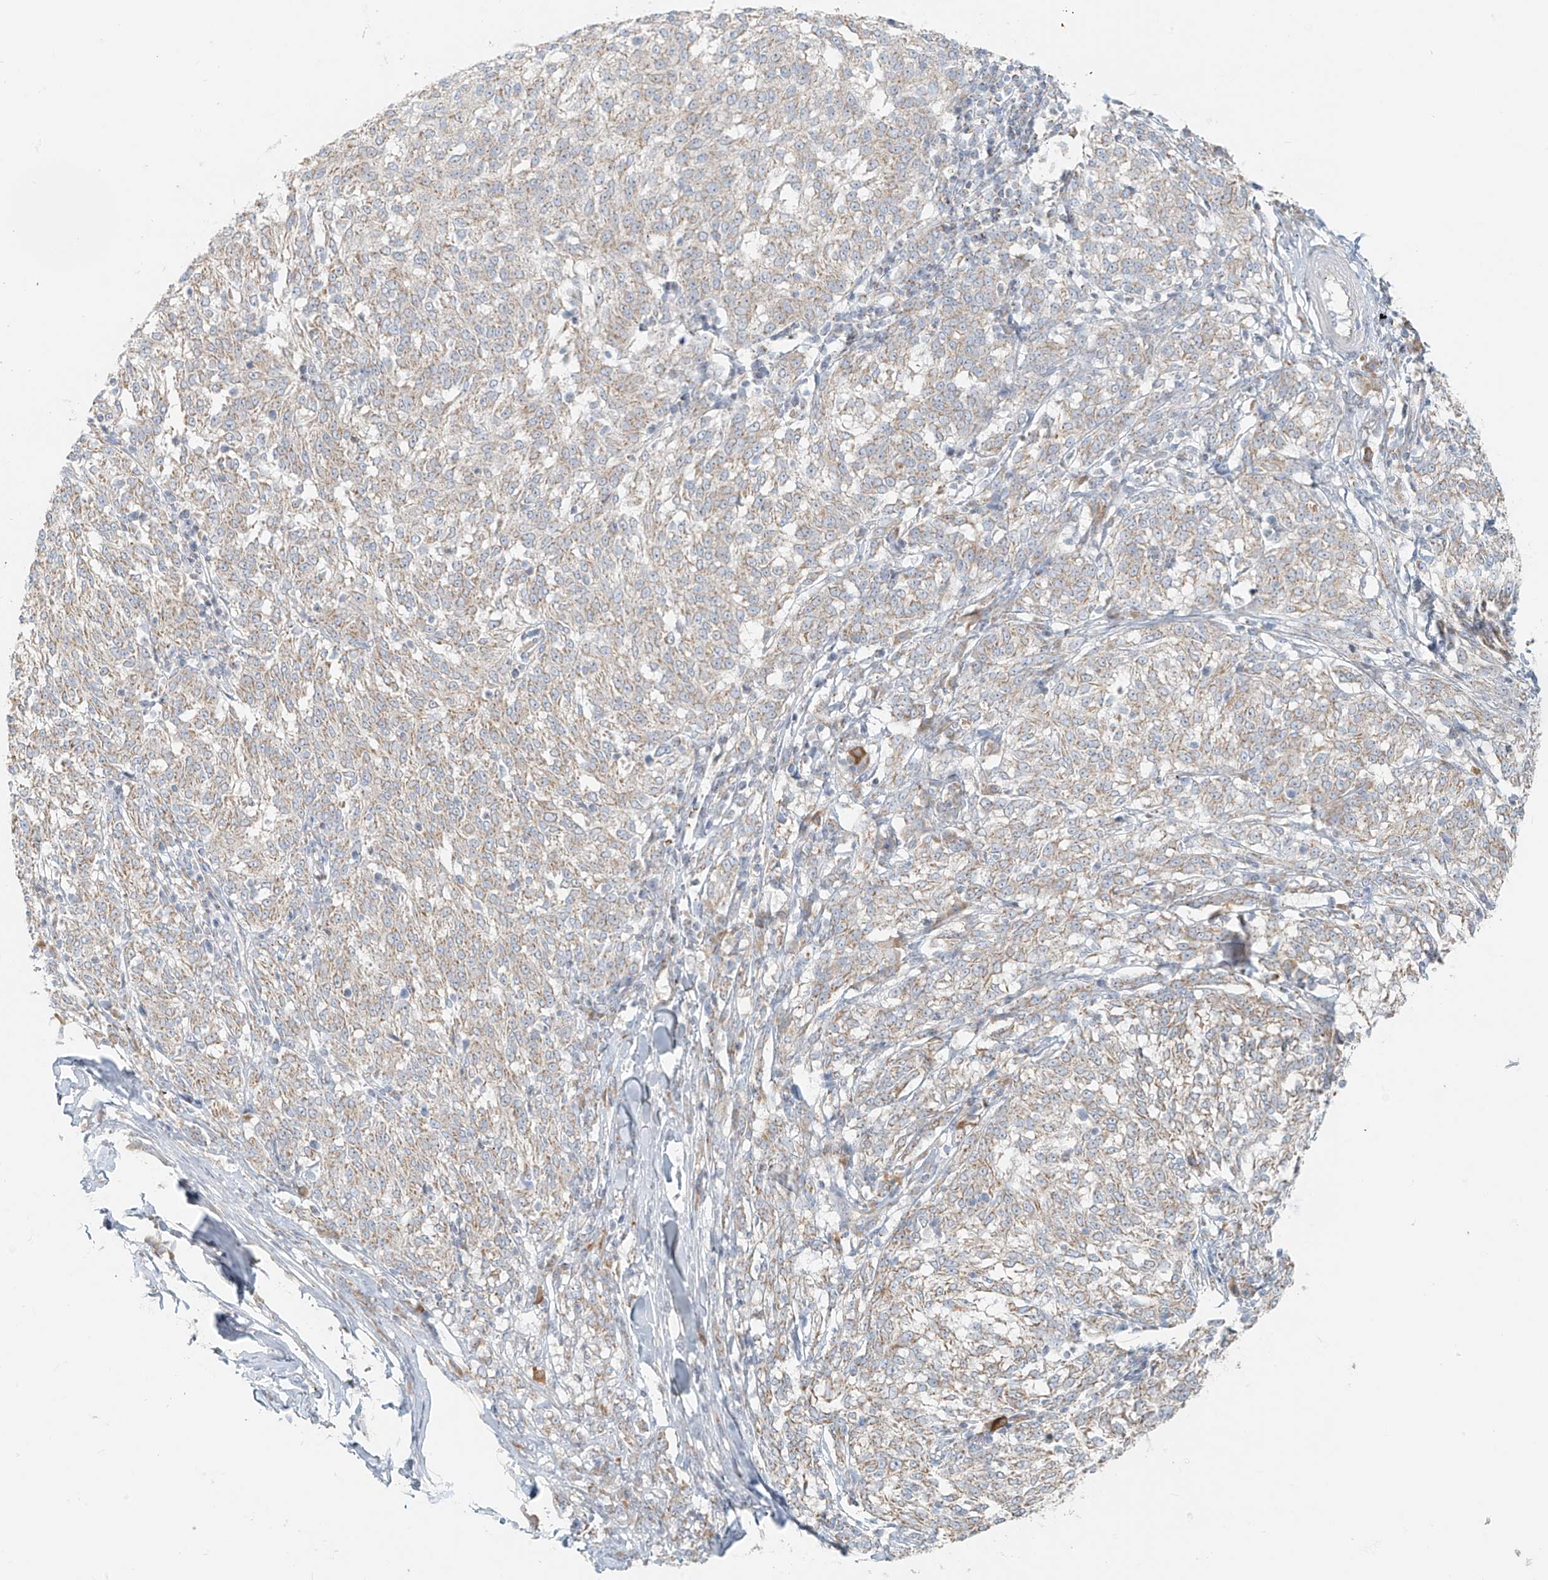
{"staining": {"intensity": "weak", "quantity": ">75%", "location": "cytoplasmic/membranous"}, "tissue": "melanoma", "cell_type": "Tumor cells", "image_type": "cancer", "snomed": [{"axis": "morphology", "description": "Malignant melanoma, NOS"}, {"axis": "topography", "description": "Skin"}], "caption": "IHC micrograph of neoplastic tissue: melanoma stained using IHC shows low levels of weak protein expression localized specifically in the cytoplasmic/membranous of tumor cells, appearing as a cytoplasmic/membranous brown color.", "gene": "UST", "patient": {"sex": "female", "age": 72}}